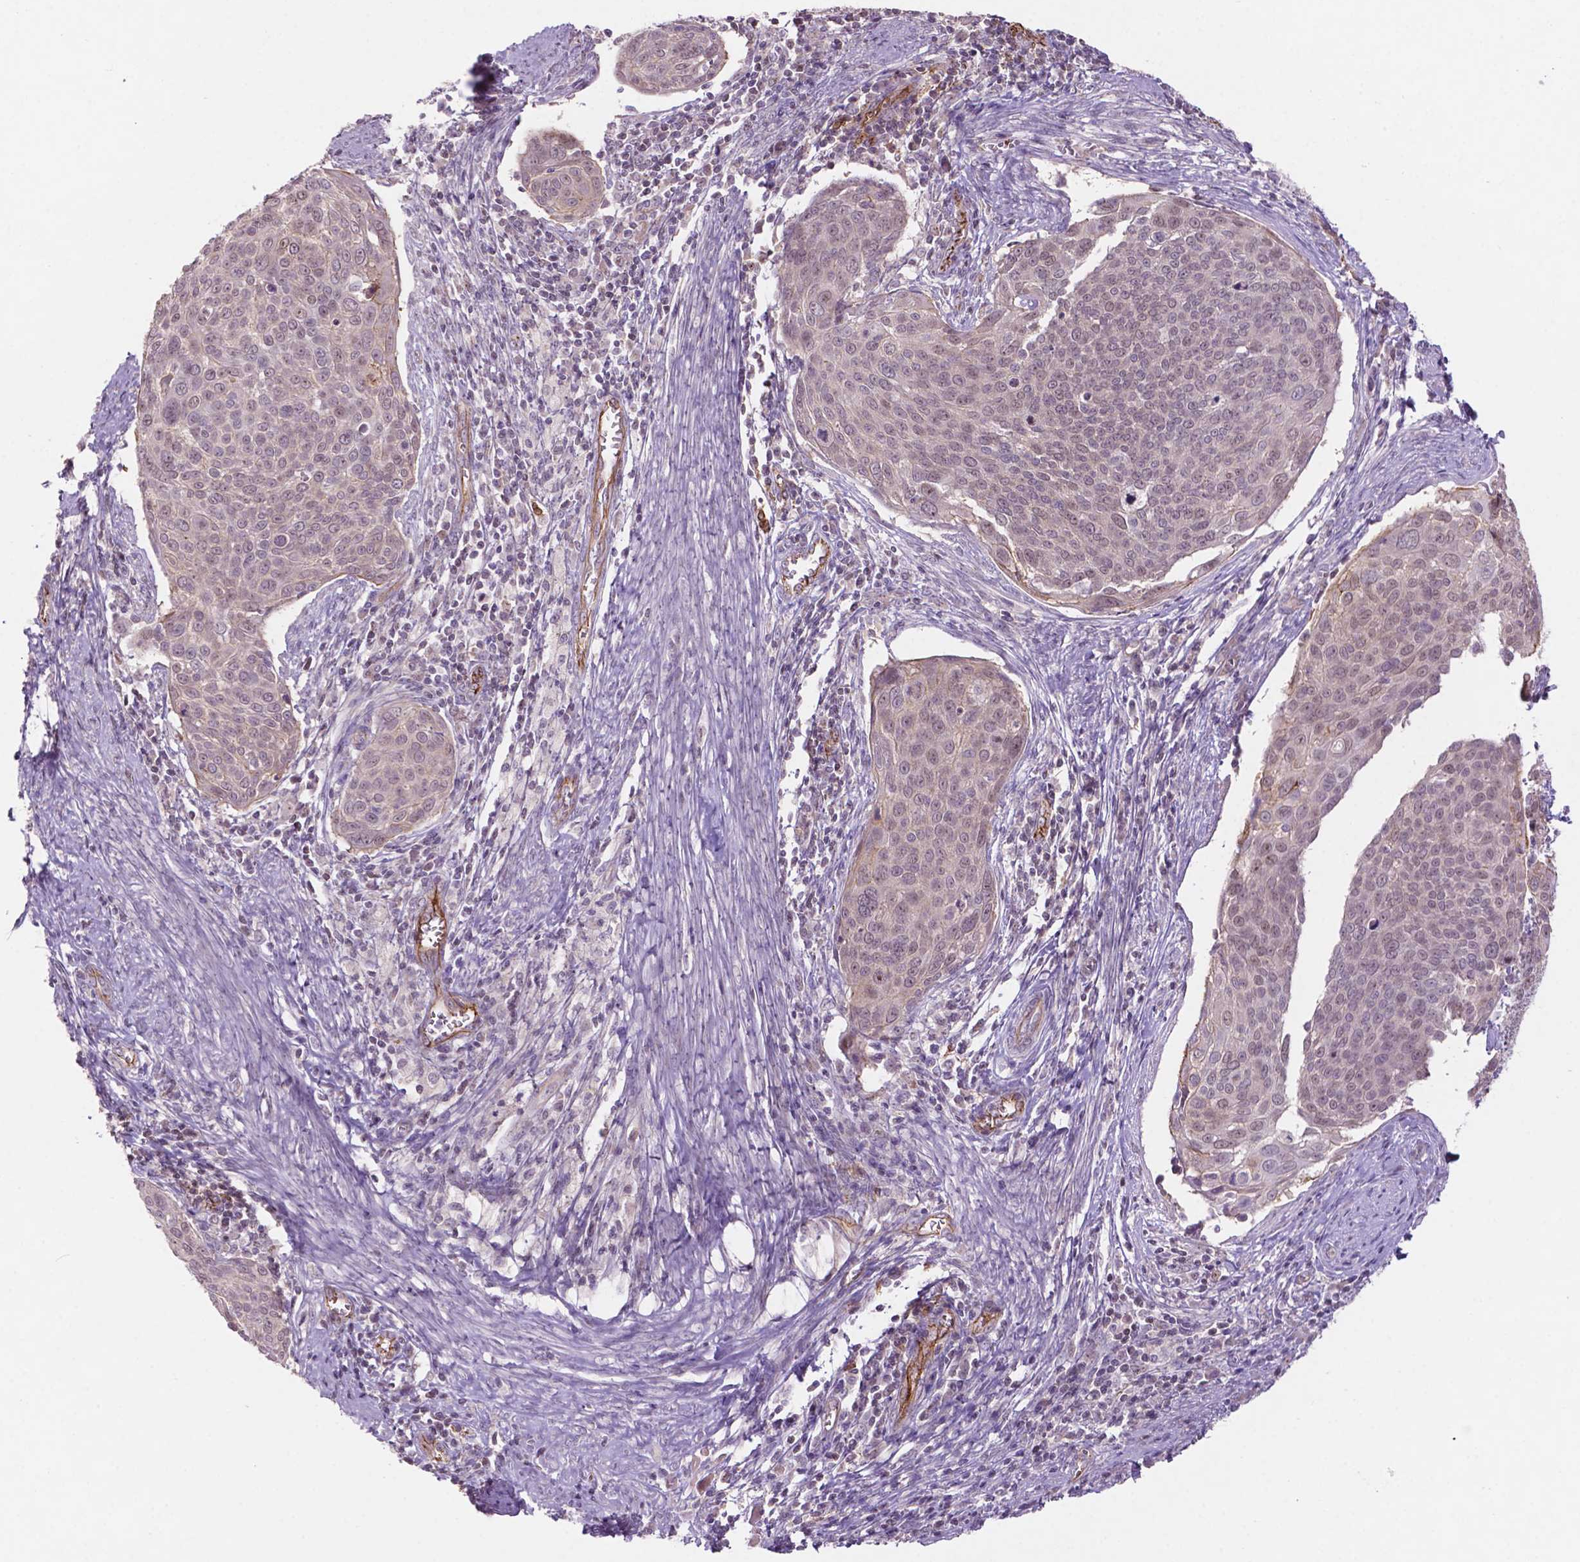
{"staining": {"intensity": "weak", "quantity": "<25%", "location": "nuclear"}, "tissue": "cervical cancer", "cell_type": "Tumor cells", "image_type": "cancer", "snomed": [{"axis": "morphology", "description": "Squamous cell carcinoma, NOS"}, {"axis": "topography", "description": "Cervix"}], "caption": "A photomicrograph of human squamous cell carcinoma (cervical) is negative for staining in tumor cells.", "gene": "ARL5C", "patient": {"sex": "female", "age": 39}}